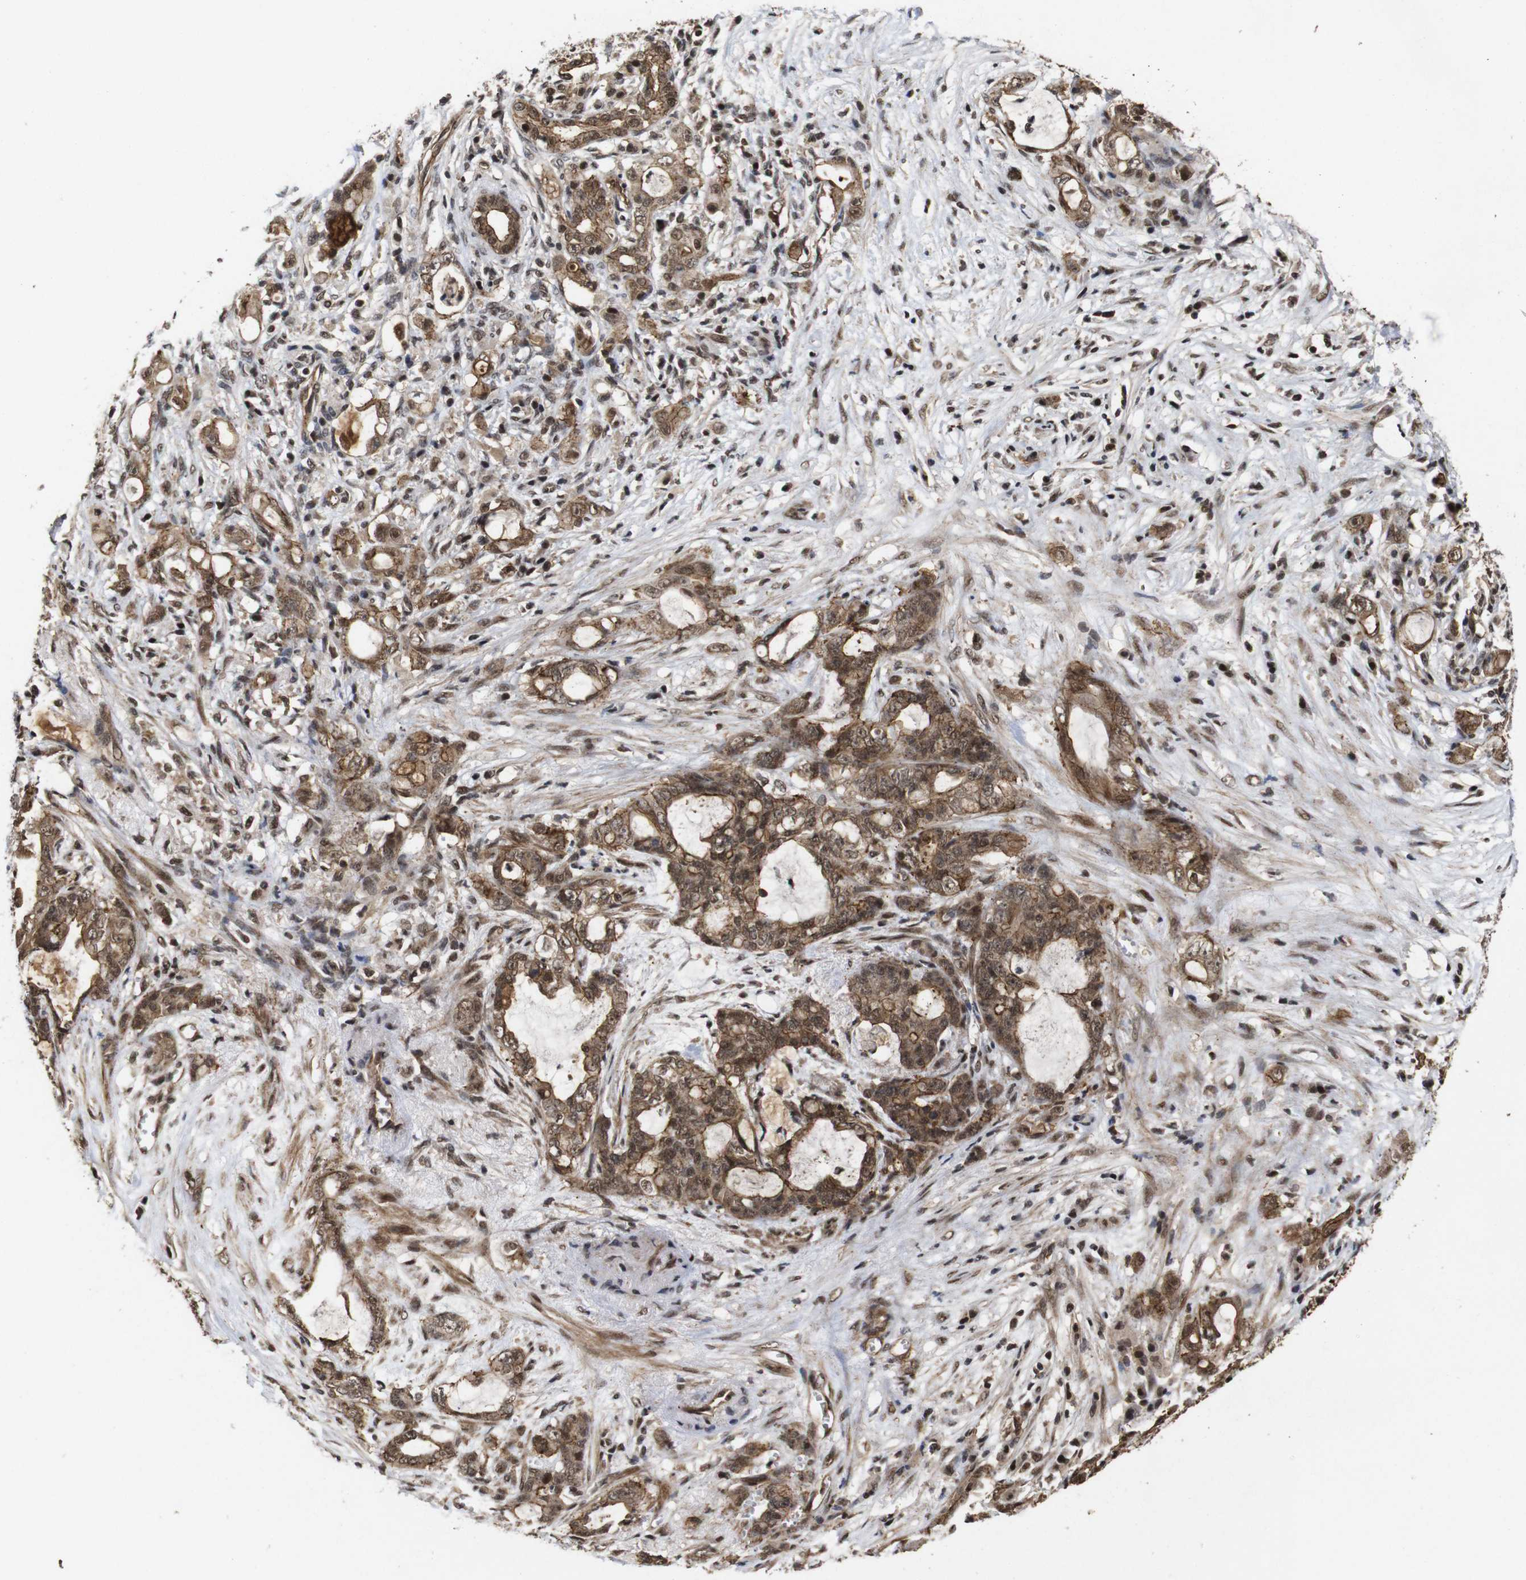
{"staining": {"intensity": "moderate", "quantity": ">75%", "location": "cytoplasmic/membranous"}, "tissue": "pancreatic cancer", "cell_type": "Tumor cells", "image_type": "cancer", "snomed": [{"axis": "morphology", "description": "Adenocarcinoma, NOS"}, {"axis": "topography", "description": "Pancreas"}], "caption": "Pancreatic cancer was stained to show a protein in brown. There is medium levels of moderate cytoplasmic/membranous expression in approximately >75% of tumor cells. Nuclei are stained in blue.", "gene": "NANOS1", "patient": {"sex": "female", "age": 73}}